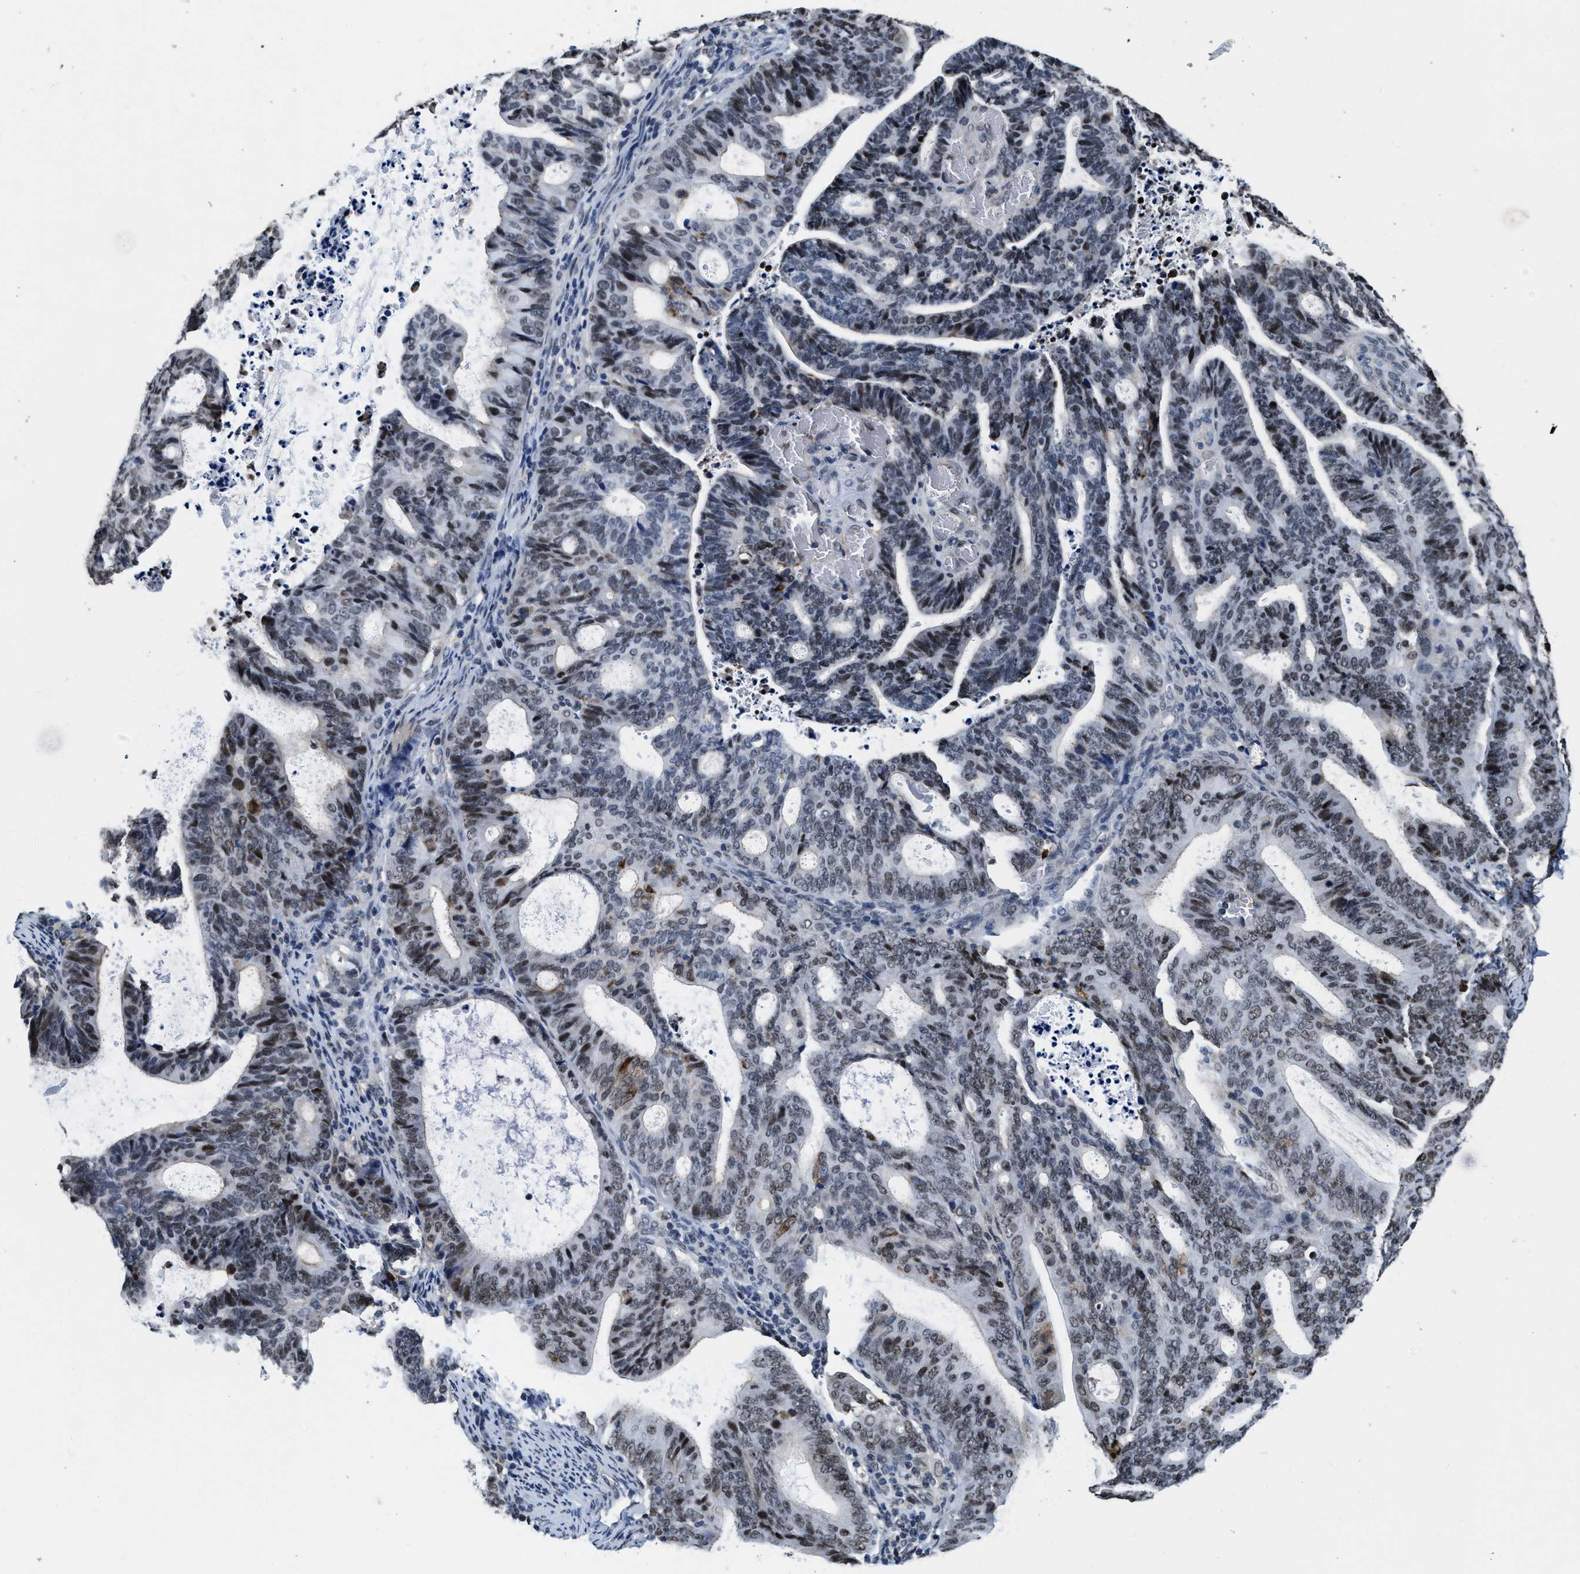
{"staining": {"intensity": "moderate", "quantity": "<25%", "location": "nuclear"}, "tissue": "endometrial cancer", "cell_type": "Tumor cells", "image_type": "cancer", "snomed": [{"axis": "morphology", "description": "Adenocarcinoma, NOS"}, {"axis": "topography", "description": "Uterus"}], "caption": "Endometrial cancer was stained to show a protein in brown. There is low levels of moderate nuclear expression in about <25% of tumor cells.", "gene": "SUPT16H", "patient": {"sex": "female", "age": 83}}